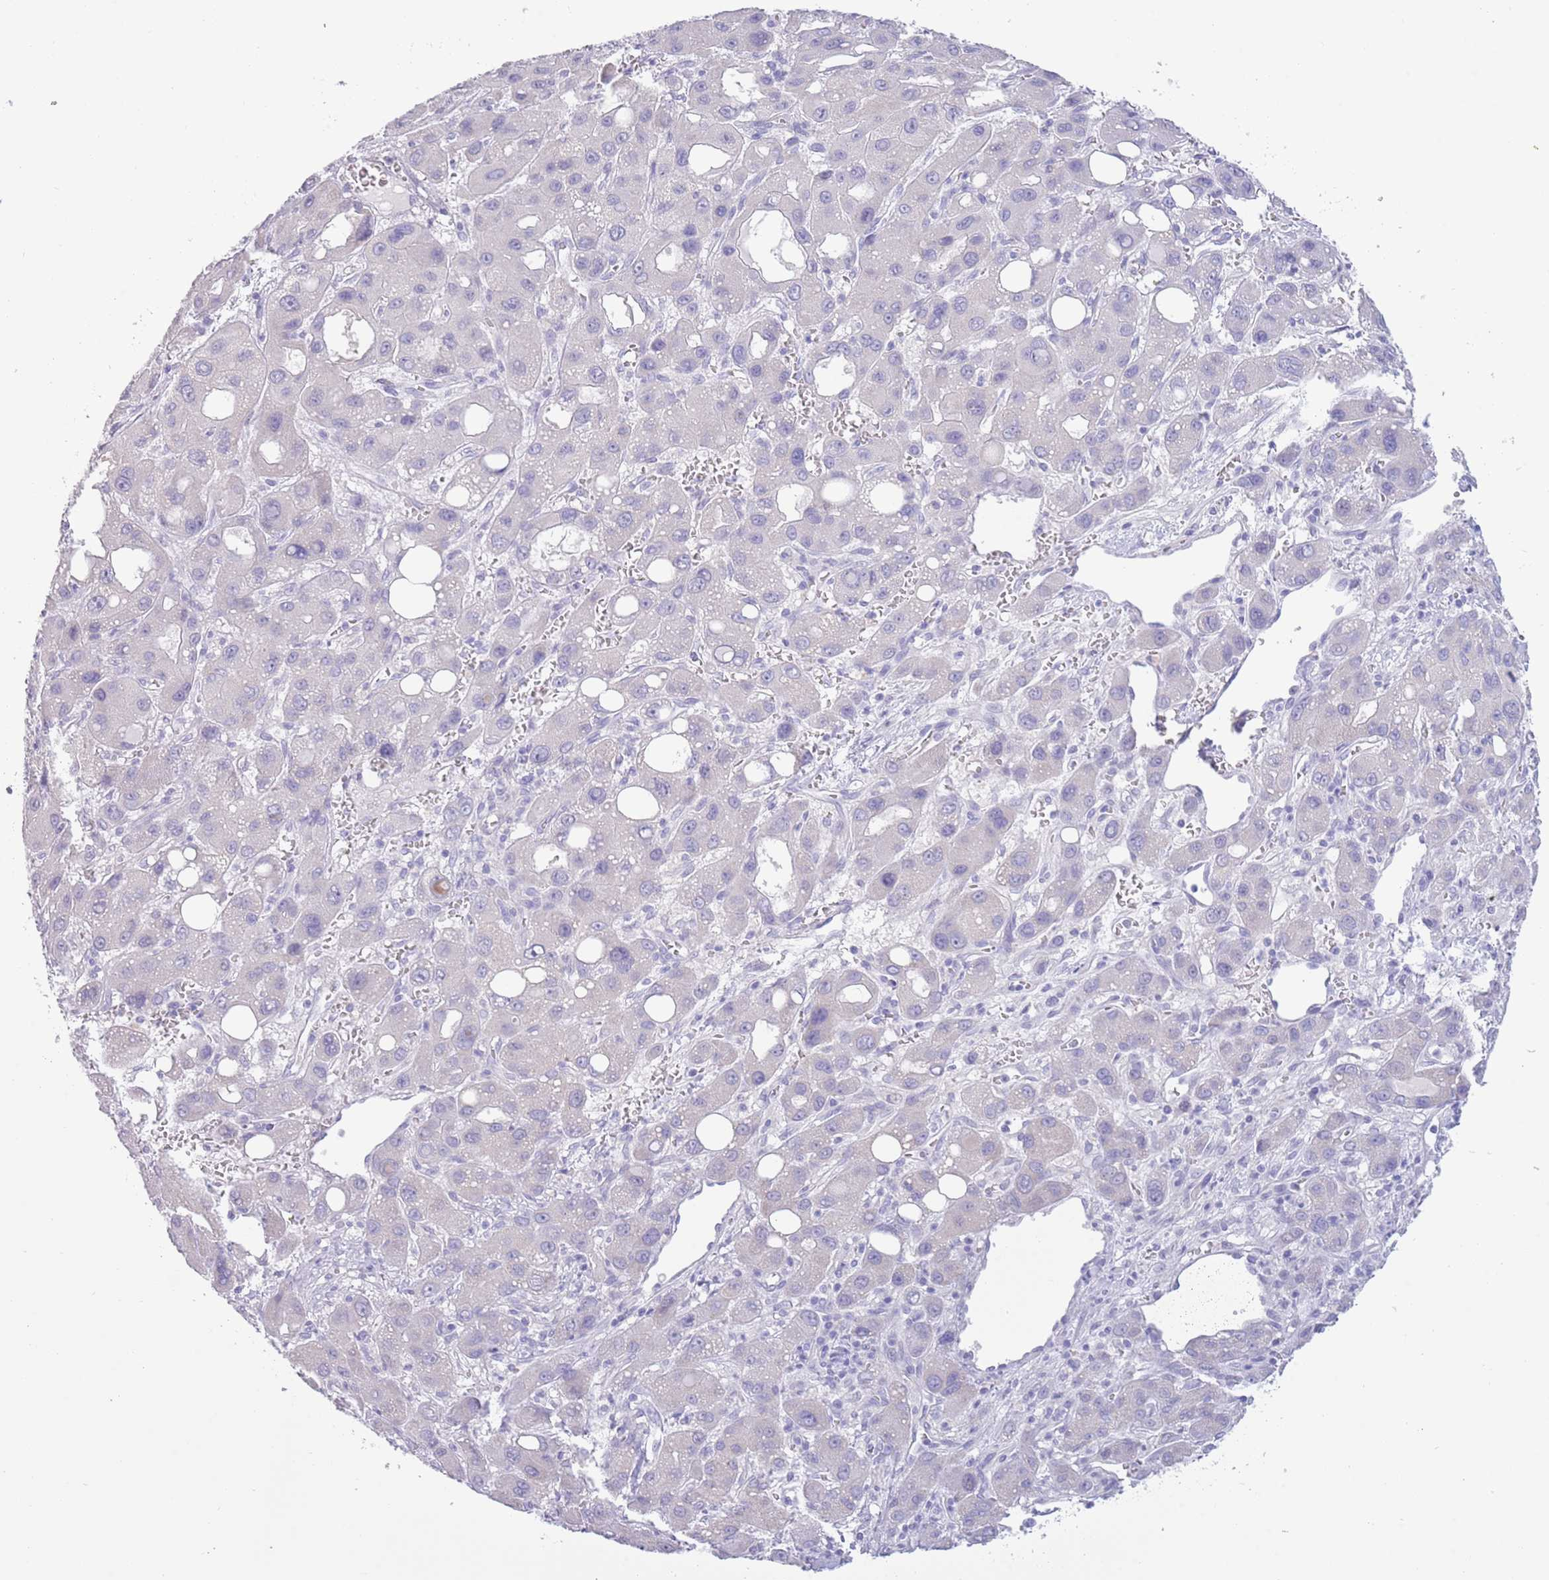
{"staining": {"intensity": "negative", "quantity": "none", "location": "none"}, "tissue": "liver cancer", "cell_type": "Tumor cells", "image_type": "cancer", "snomed": [{"axis": "morphology", "description": "Carcinoma, Hepatocellular, NOS"}, {"axis": "topography", "description": "Liver"}], "caption": "Immunohistochemical staining of liver hepatocellular carcinoma demonstrates no significant expression in tumor cells.", "gene": "ACR", "patient": {"sex": "male", "age": 55}}